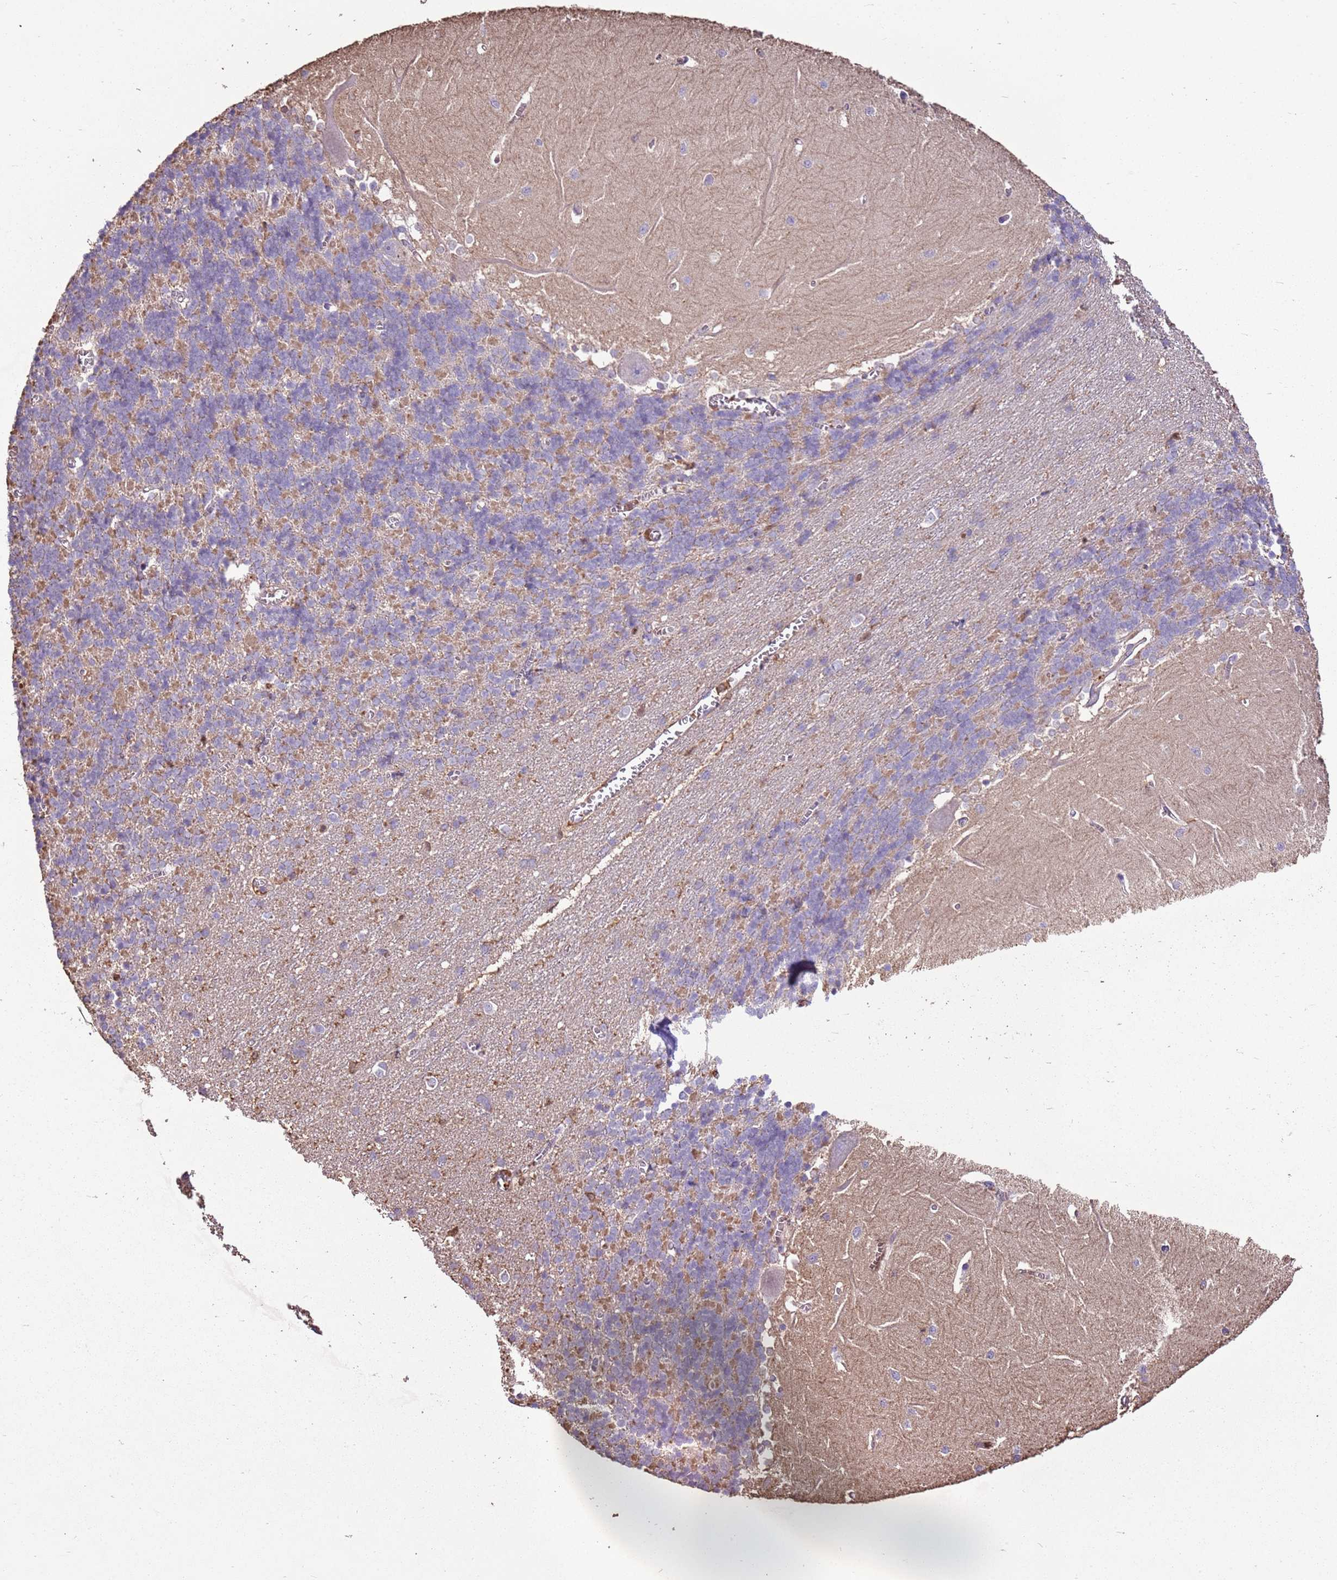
{"staining": {"intensity": "moderate", "quantity": "25%-75%", "location": "cytoplasmic/membranous"}, "tissue": "cerebellum", "cell_type": "Cells in granular layer", "image_type": "normal", "snomed": [{"axis": "morphology", "description": "Normal tissue, NOS"}, {"axis": "topography", "description": "Cerebellum"}], "caption": "The image displays immunohistochemical staining of normal cerebellum. There is moderate cytoplasmic/membranous positivity is appreciated in about 25%-75% of cells in granular layer. The protein is shown in brown color, while the nuclei are stained blue.", "gene": "ARL10", "patient": {"sex": "male", "age": 37}}